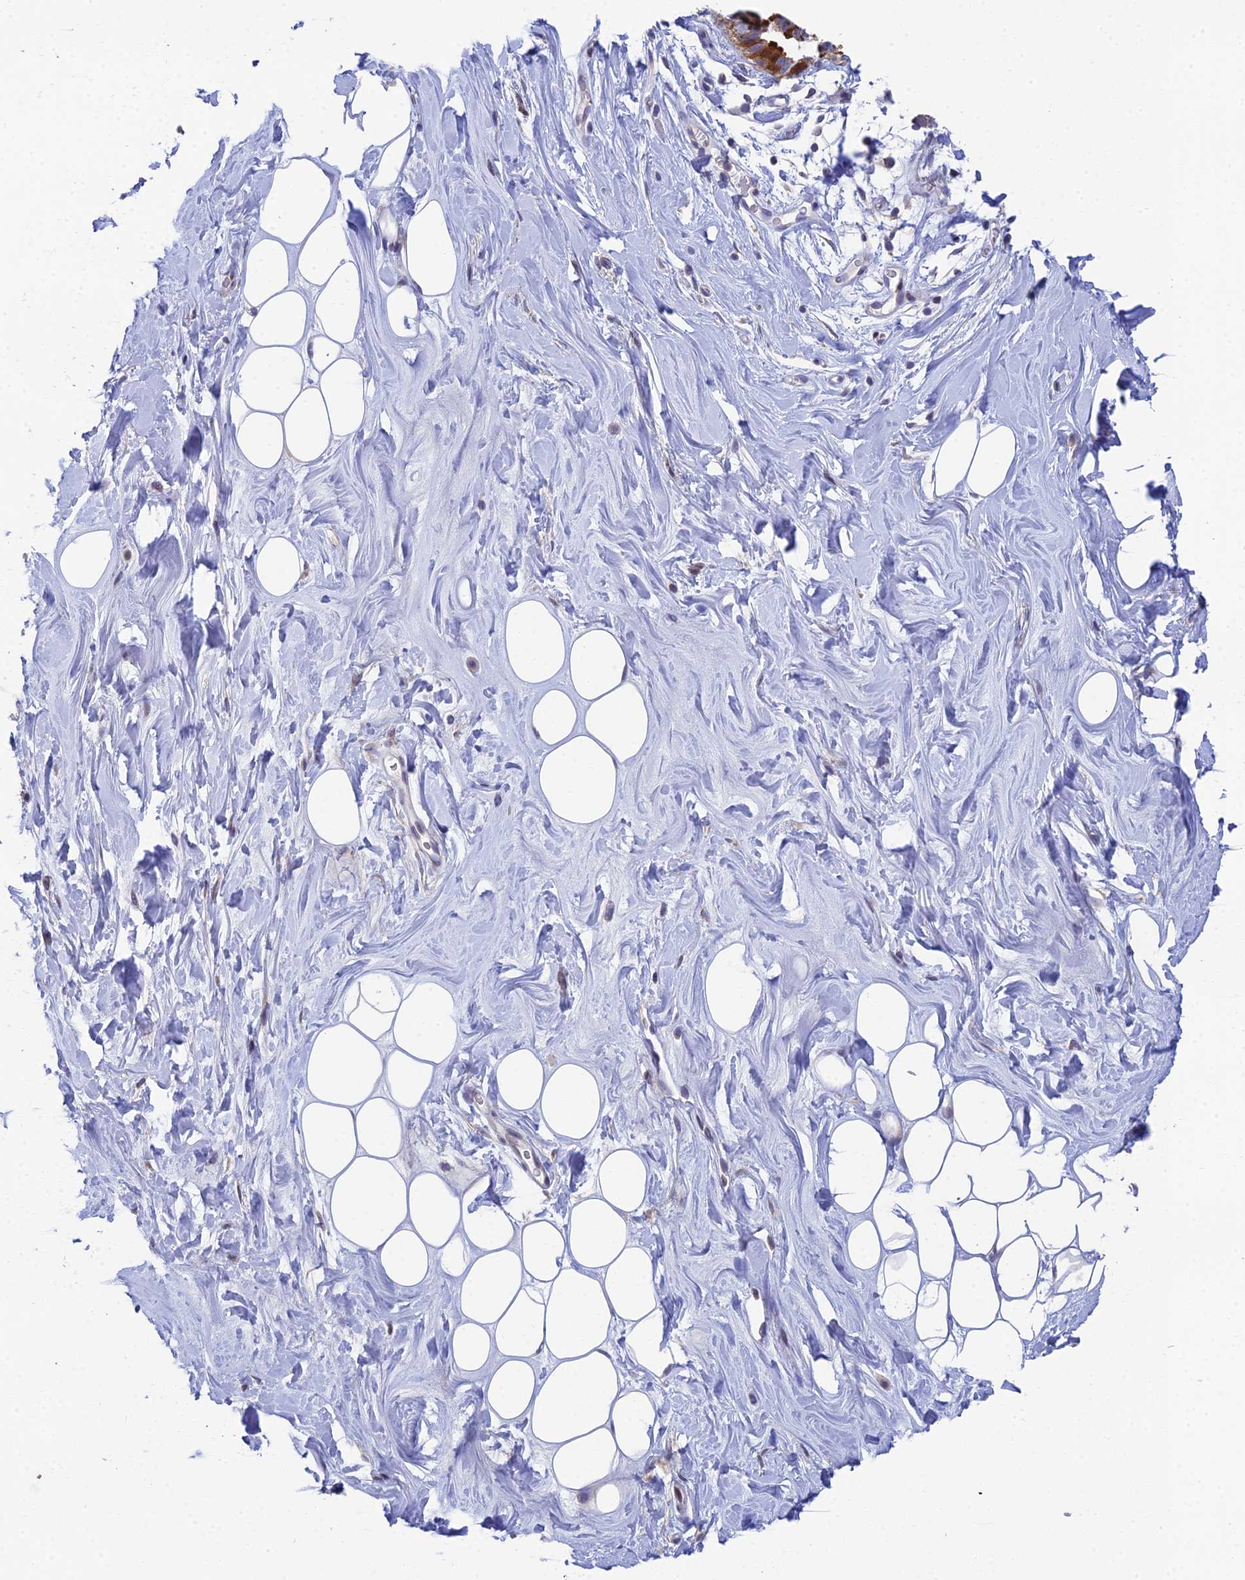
{"staining": {"intensity": "negative", "quantity": "none", "location": "none"}, "tissue": "adipose tissue", "cell_type": "Adipocytes", "image_type": "normal", "snomed": [{"axis": "morphology", "description": "Normal tissue, NOS"}, {"axis": "topography", "description": "Breast"}], "caption": "Immunohistochemistry (IHC) histopathology image of normal human adipose tissue stained for a protein (brown), which displays no expression in adipocytes.", "gene": "ELOA2", "patient": {"sex": "female", "age": 26}}